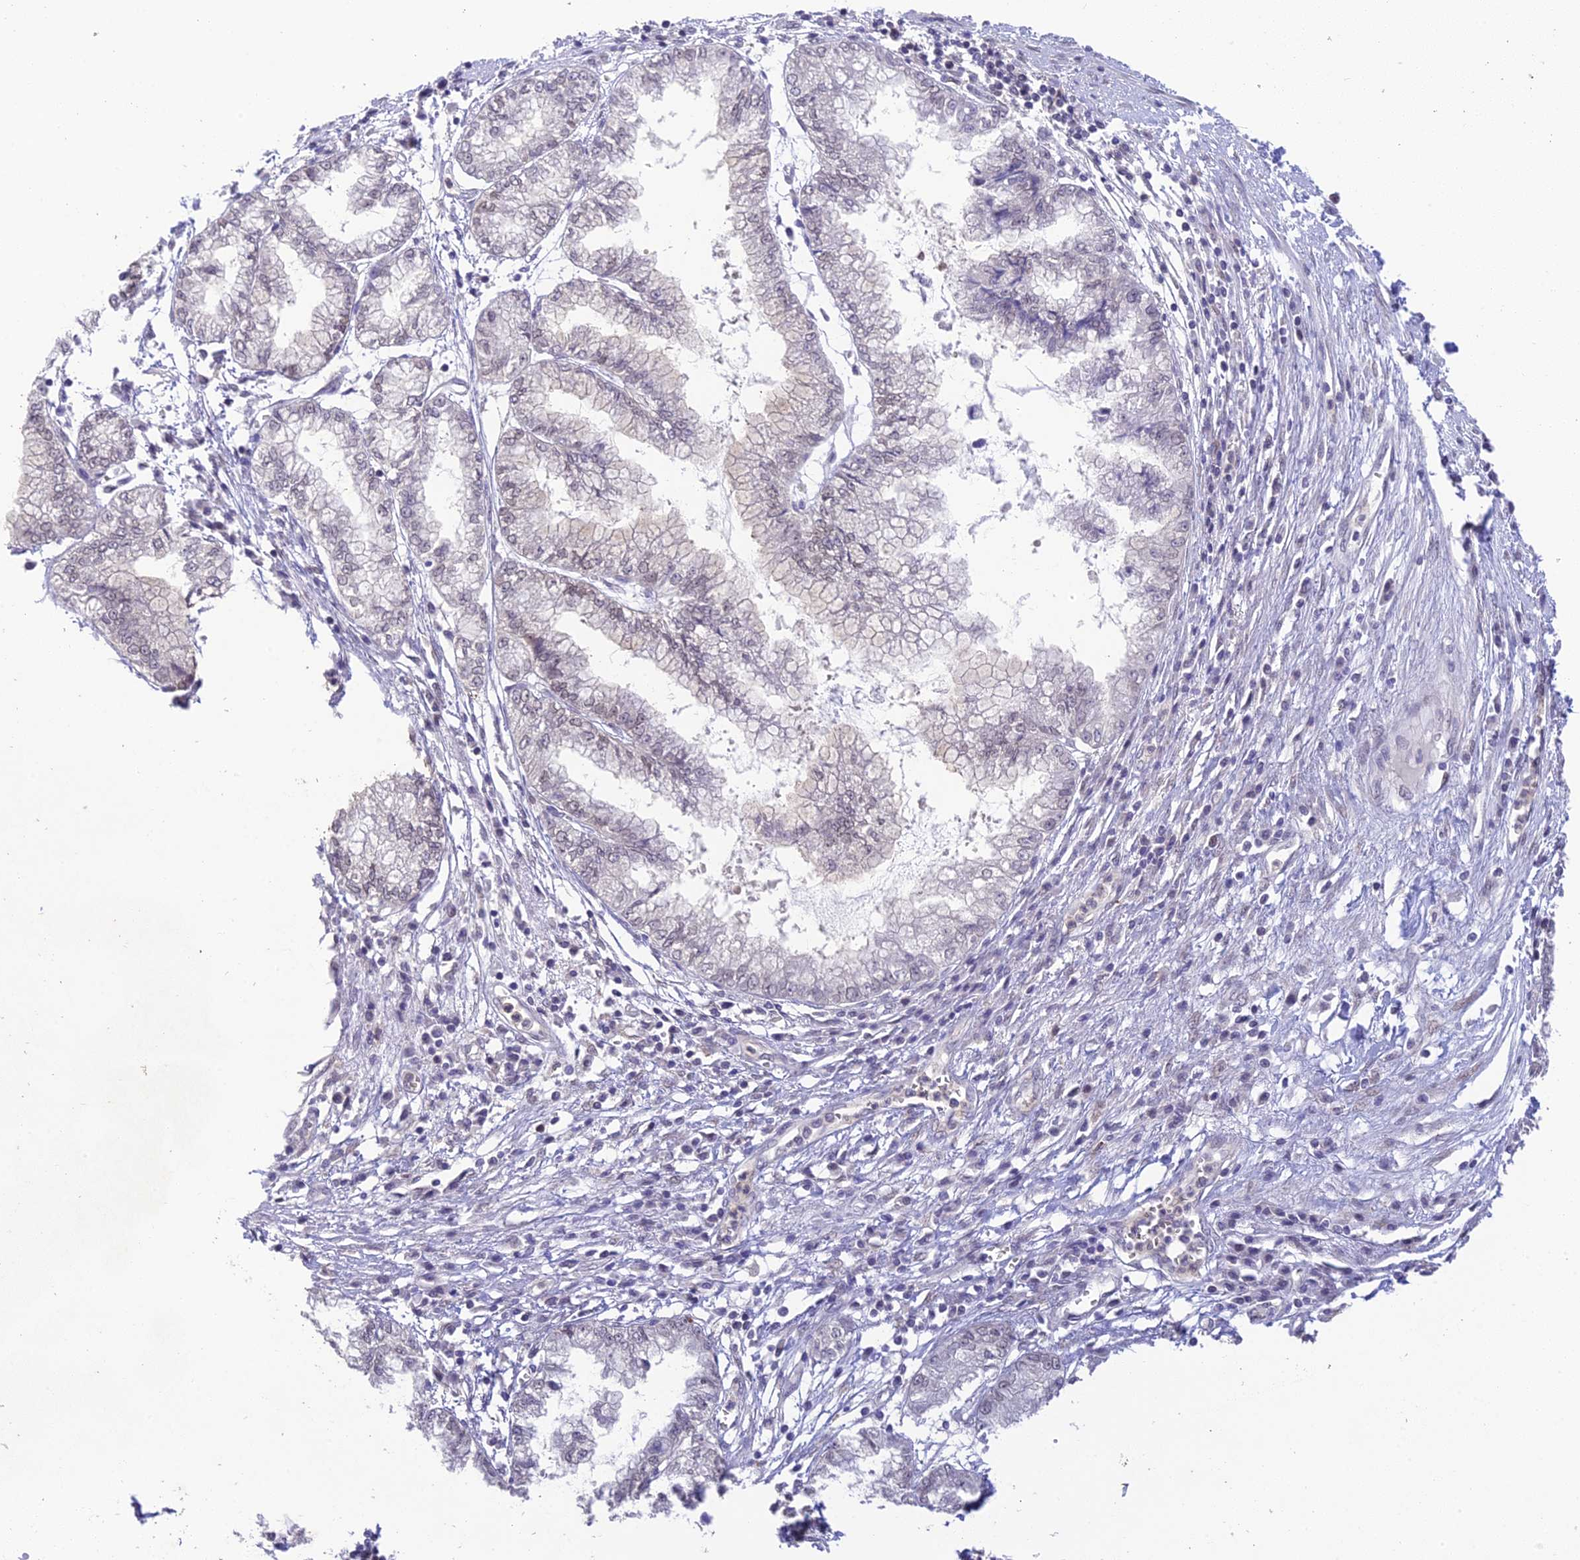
{"staining": {"intensity": "negative", "quantity": "none", "location": "none"}, "tissue": "pancreatic cancer", "cell_type": "Tumor cells", "image_type": "cancer", "snomed": [{"axis": "morphology", "description": "Adenocarcinoma, NOS"}, {"axis": "topography", "description": "Pancreas"}], "caption": "This is an IHC image of pancreatic adenocarcinoma. There is no expression in tumor cells.", "gene": "BMT2", "patient": {"sex": "male", "age": 73}}